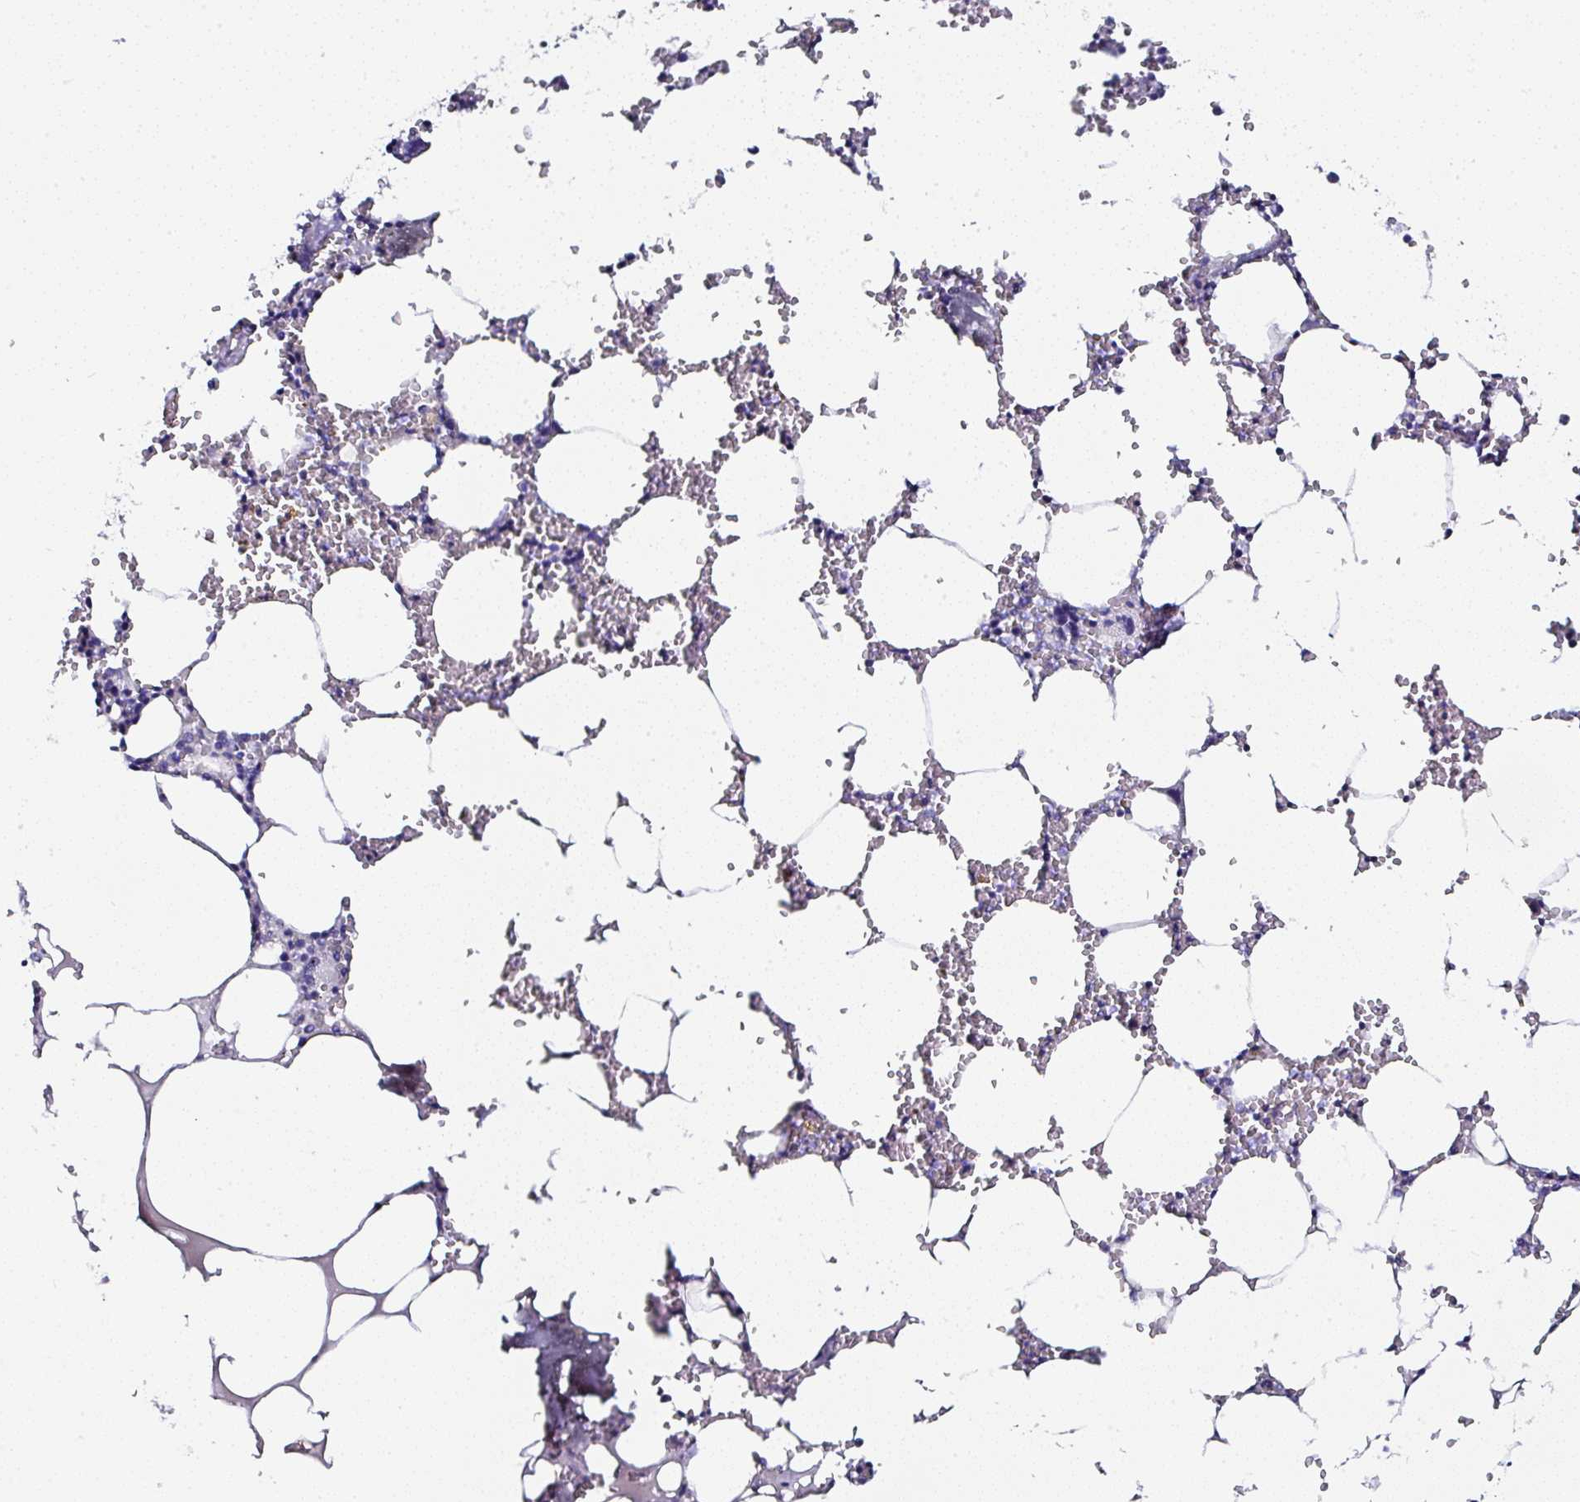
{"staining": {"intensity": "negative", "quantity": "none", "location": "none"}, "tissue": "bone marrow", "cell_type": "Hematopoietic cells", "image_type": "normal", "snomed": [{"axis": "morphology", "description": "Normal tissue, NOS"}, {"axis": "topography", "description": "Bone marrow"}], "caption": "IHC micrograph of normal bone marrow: bone marrow stained with DAB displays no significant protein positivity in hematopoietic cells.", "gene": "PPFIA4", "patient": {"sex": "male", "age": 54}}